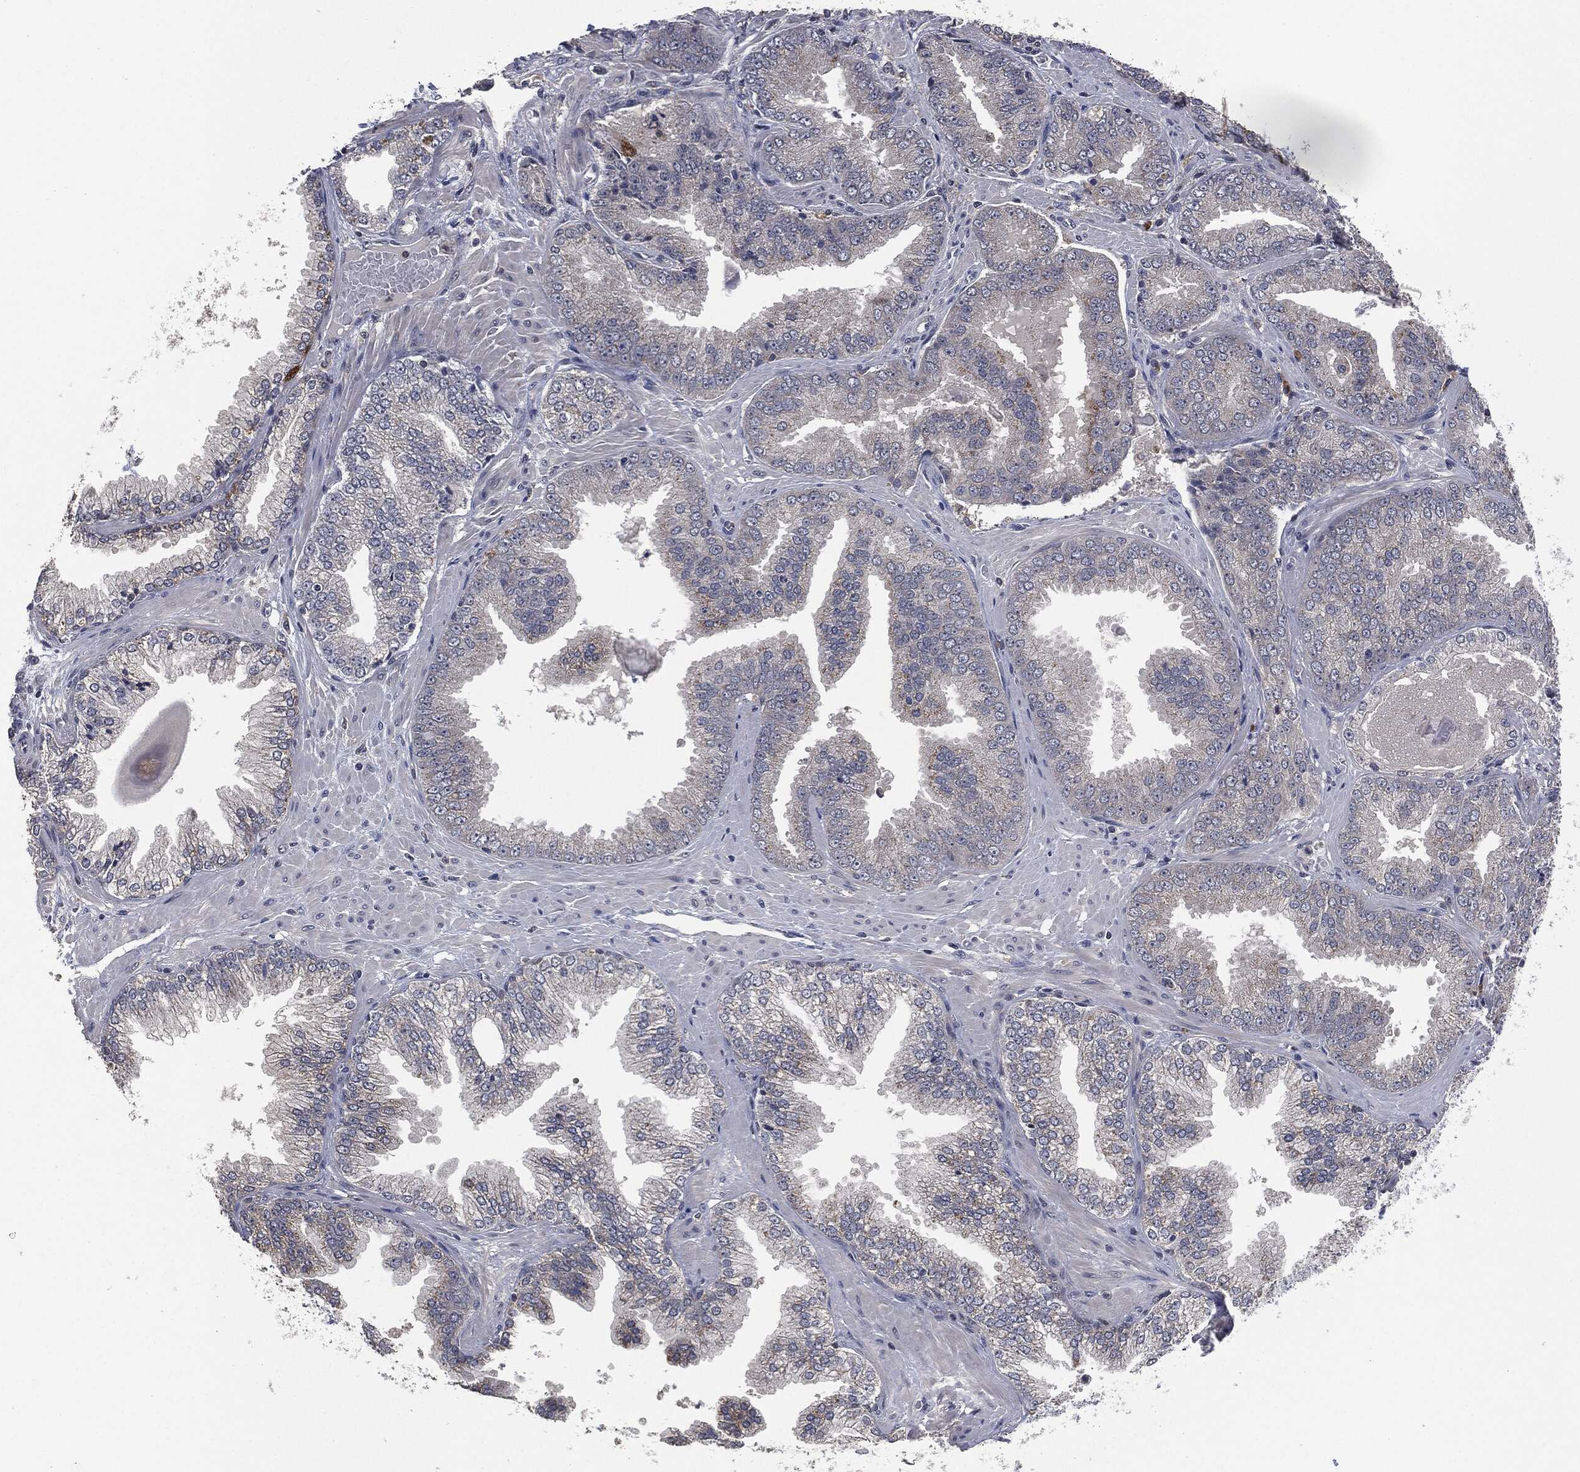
{"staining": {"intensity": "negative", "quantity": "none", "location": "none"}, "tissue": "prostate cancer", "cell_type": "Tumor cells", "image_type": "cancer", "snomed": [{"axis": "morphology", "description": "Adenocarcinoma, Low grade"}, {"axis": "topography", "description": "Prostate"}], "caption": "Photomicrograph shows no significant protein staining in tumor cells of adenocarcinoma (low-grade) (prostate). The staining is performed using DAB (3,3'-diaminobenzidine) brown chromogen with nuclei counter-stained in using hematoxylin.", "gene": "IL1RN", "patient": {"sex": "male", "age": 72}}